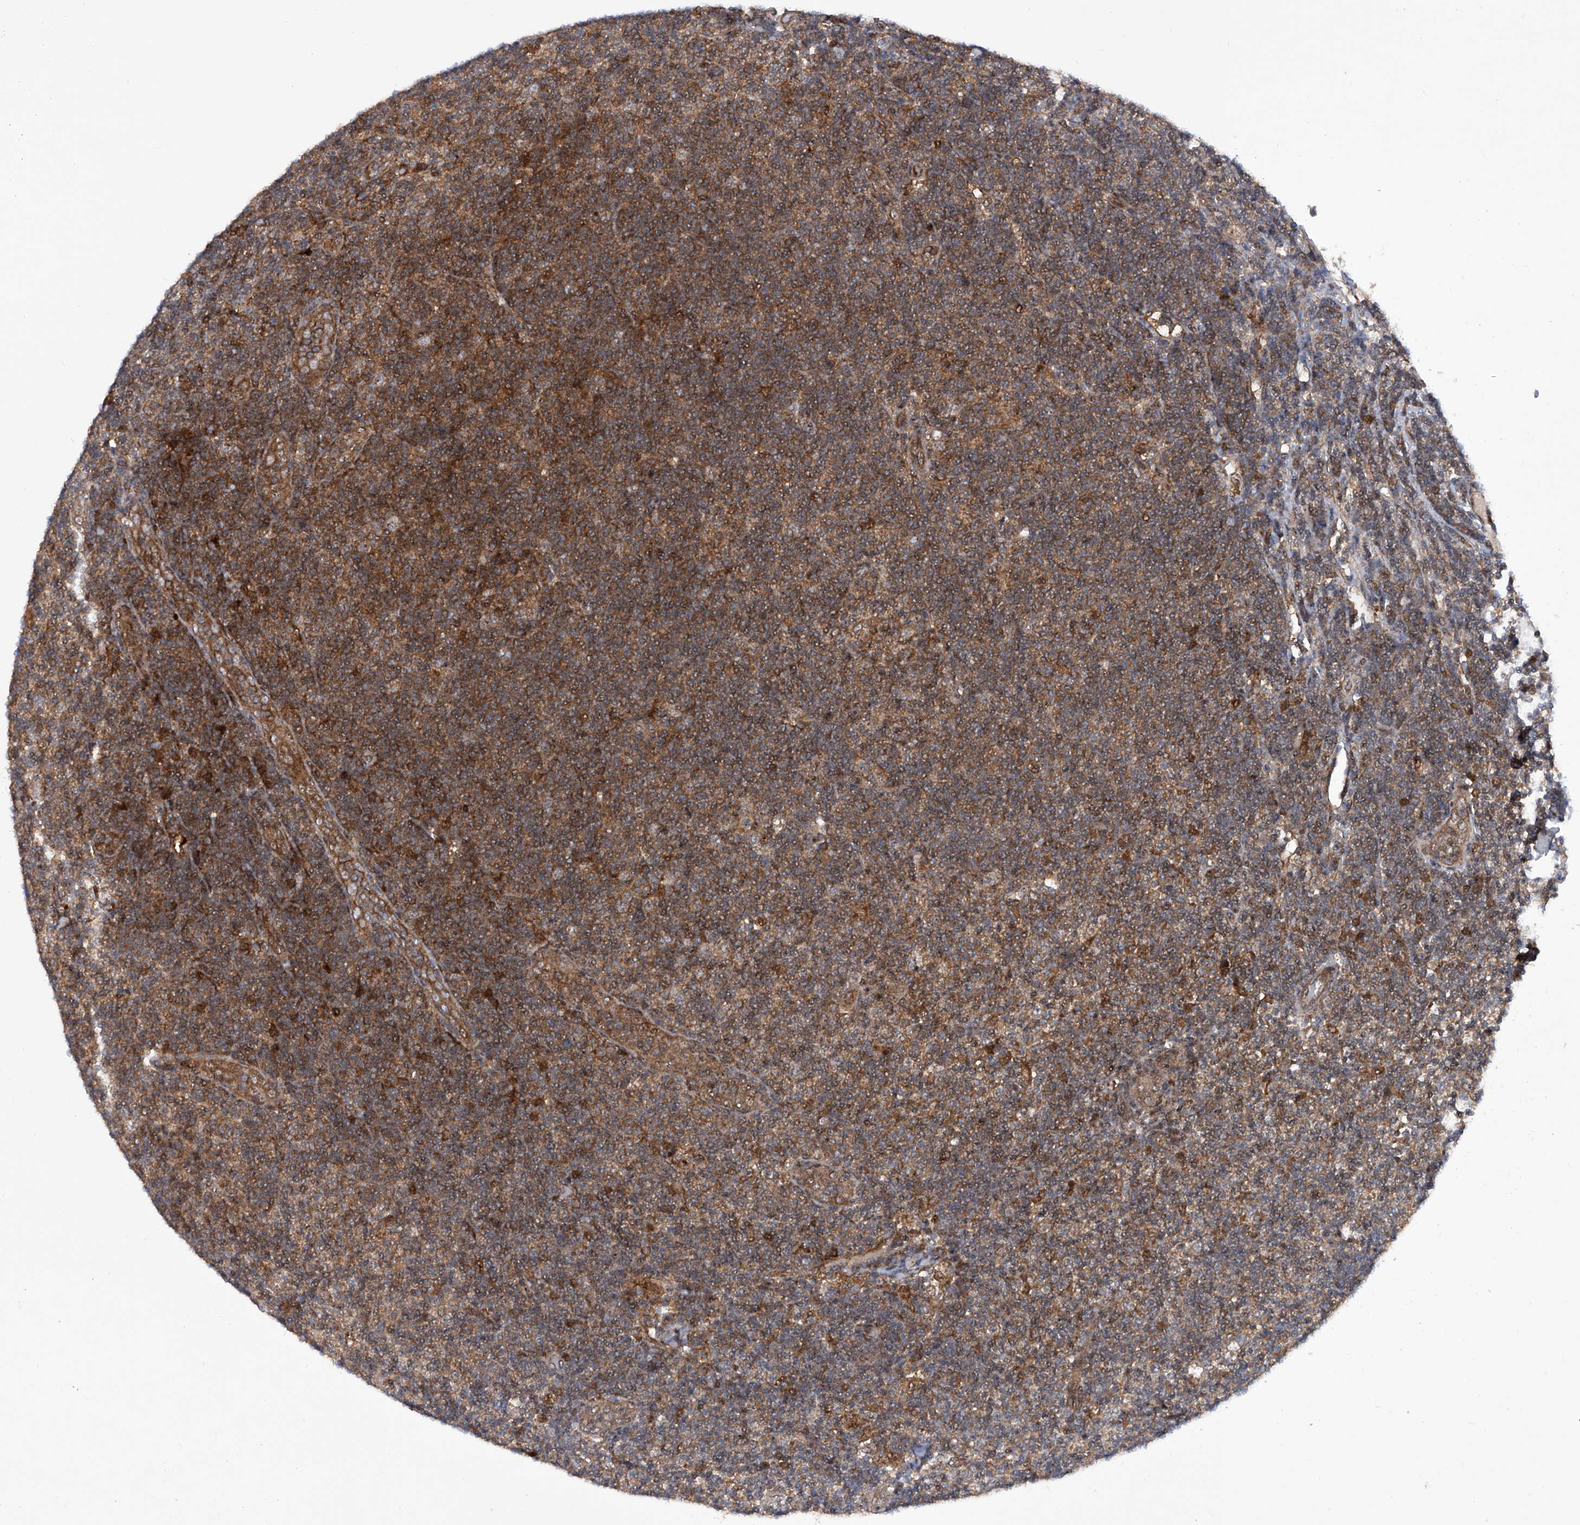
{"staining": {"intensity": "moderate", "quantity": "25%-75%", "location": "cytoplasmic/membranous"}, "tissue": "lymphoma", "cell_type": "Tumor cells", "image_type": "cancer", "snomed": [{"axis": "morphology", "description": "Malignant lymphoma, non-Hodgkin's type, Low grade"}, {"axis": "topography", "description": "Lymph node"}], "caption": "Lymphoma stained for a protein shows moderate cytoplasmic/membranous positivity in tumor cells.", "gene": "CISH", "patient": {"sex": "male", "age": 83}}